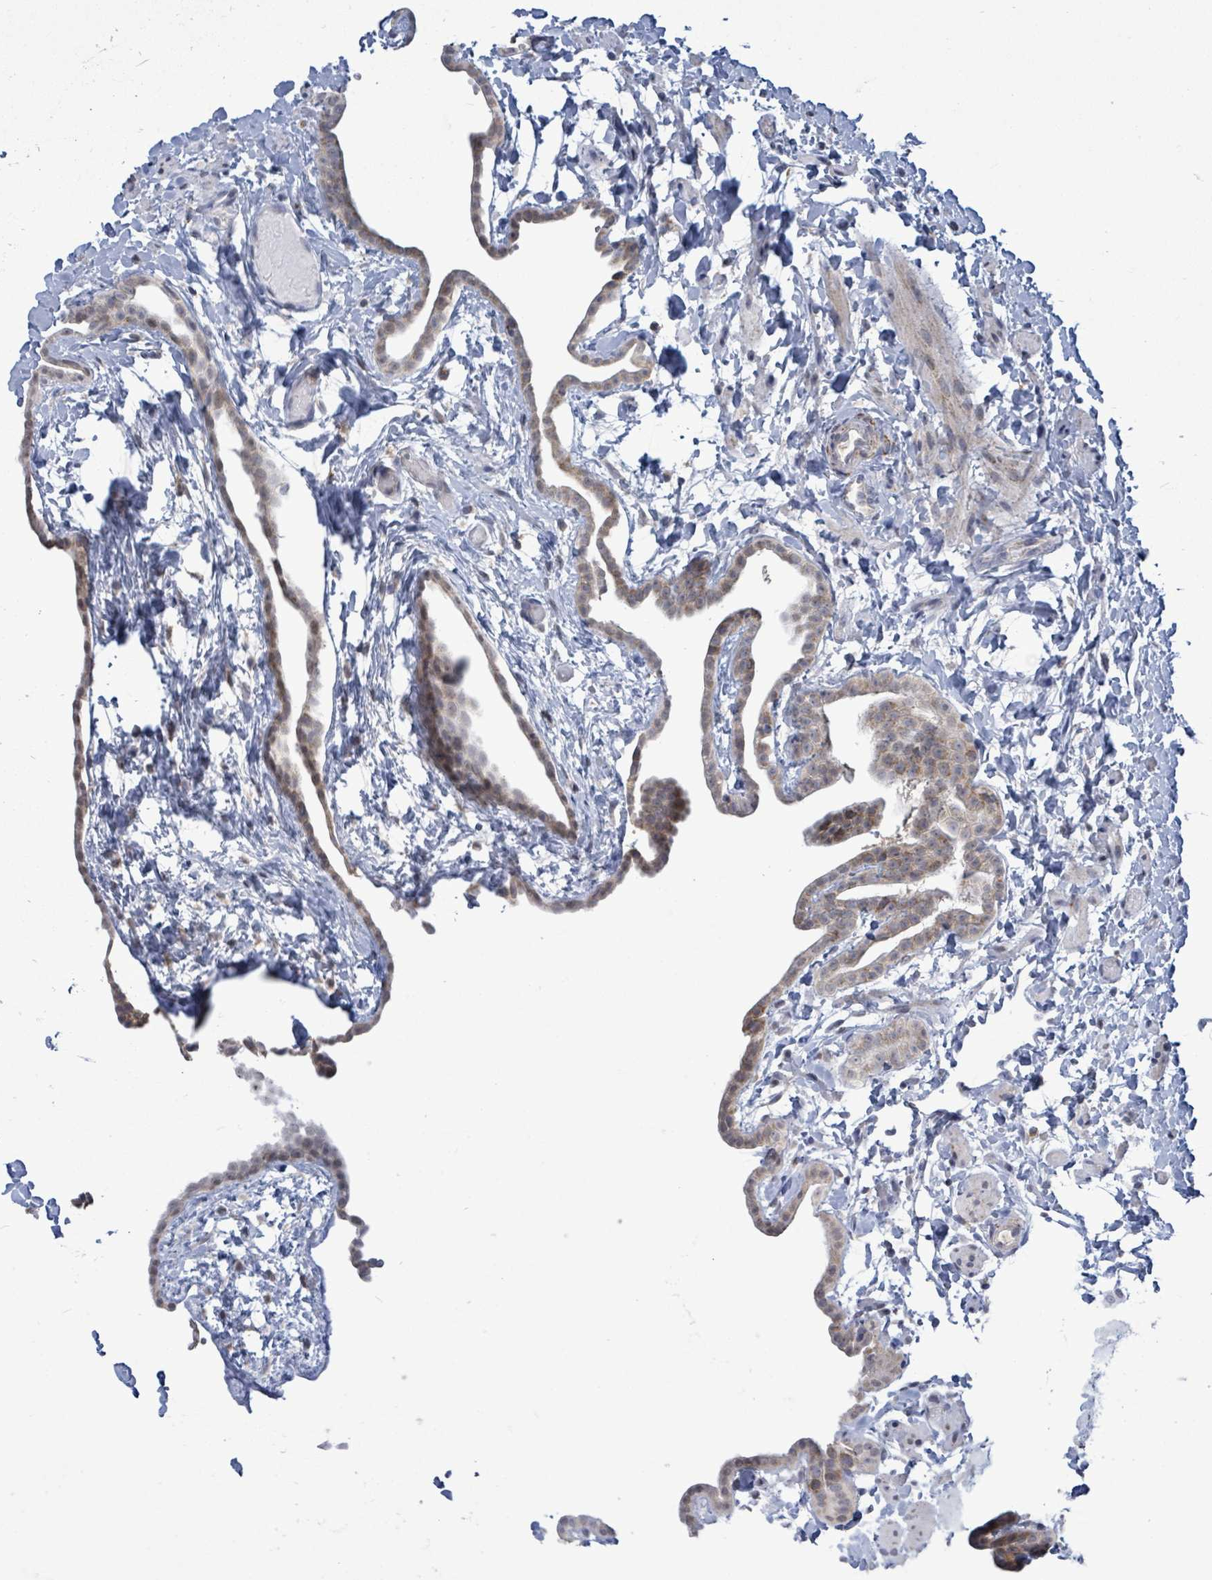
{"staining": {"intensity": "moderate", "quantity": ">75%", "location": "cytoplasmic/membranous"}, "tissue": "fallopian tube", "cell_type": "Glandular cells", "image_type": "normal", "snomed": [{"axis": "morphology", "description": "Normal tissue, NOS"}, {"axis": "topography", "description": "Fallopian tube"}], "caption": "About >75% of glandular cells in benign fallopian tube display moderate cytoplasmic/membranous protein expression as visualized by brown immunohistochemical staining.", "gene": "COQ10B", "patient": {"sex": "female", "age": 37}}